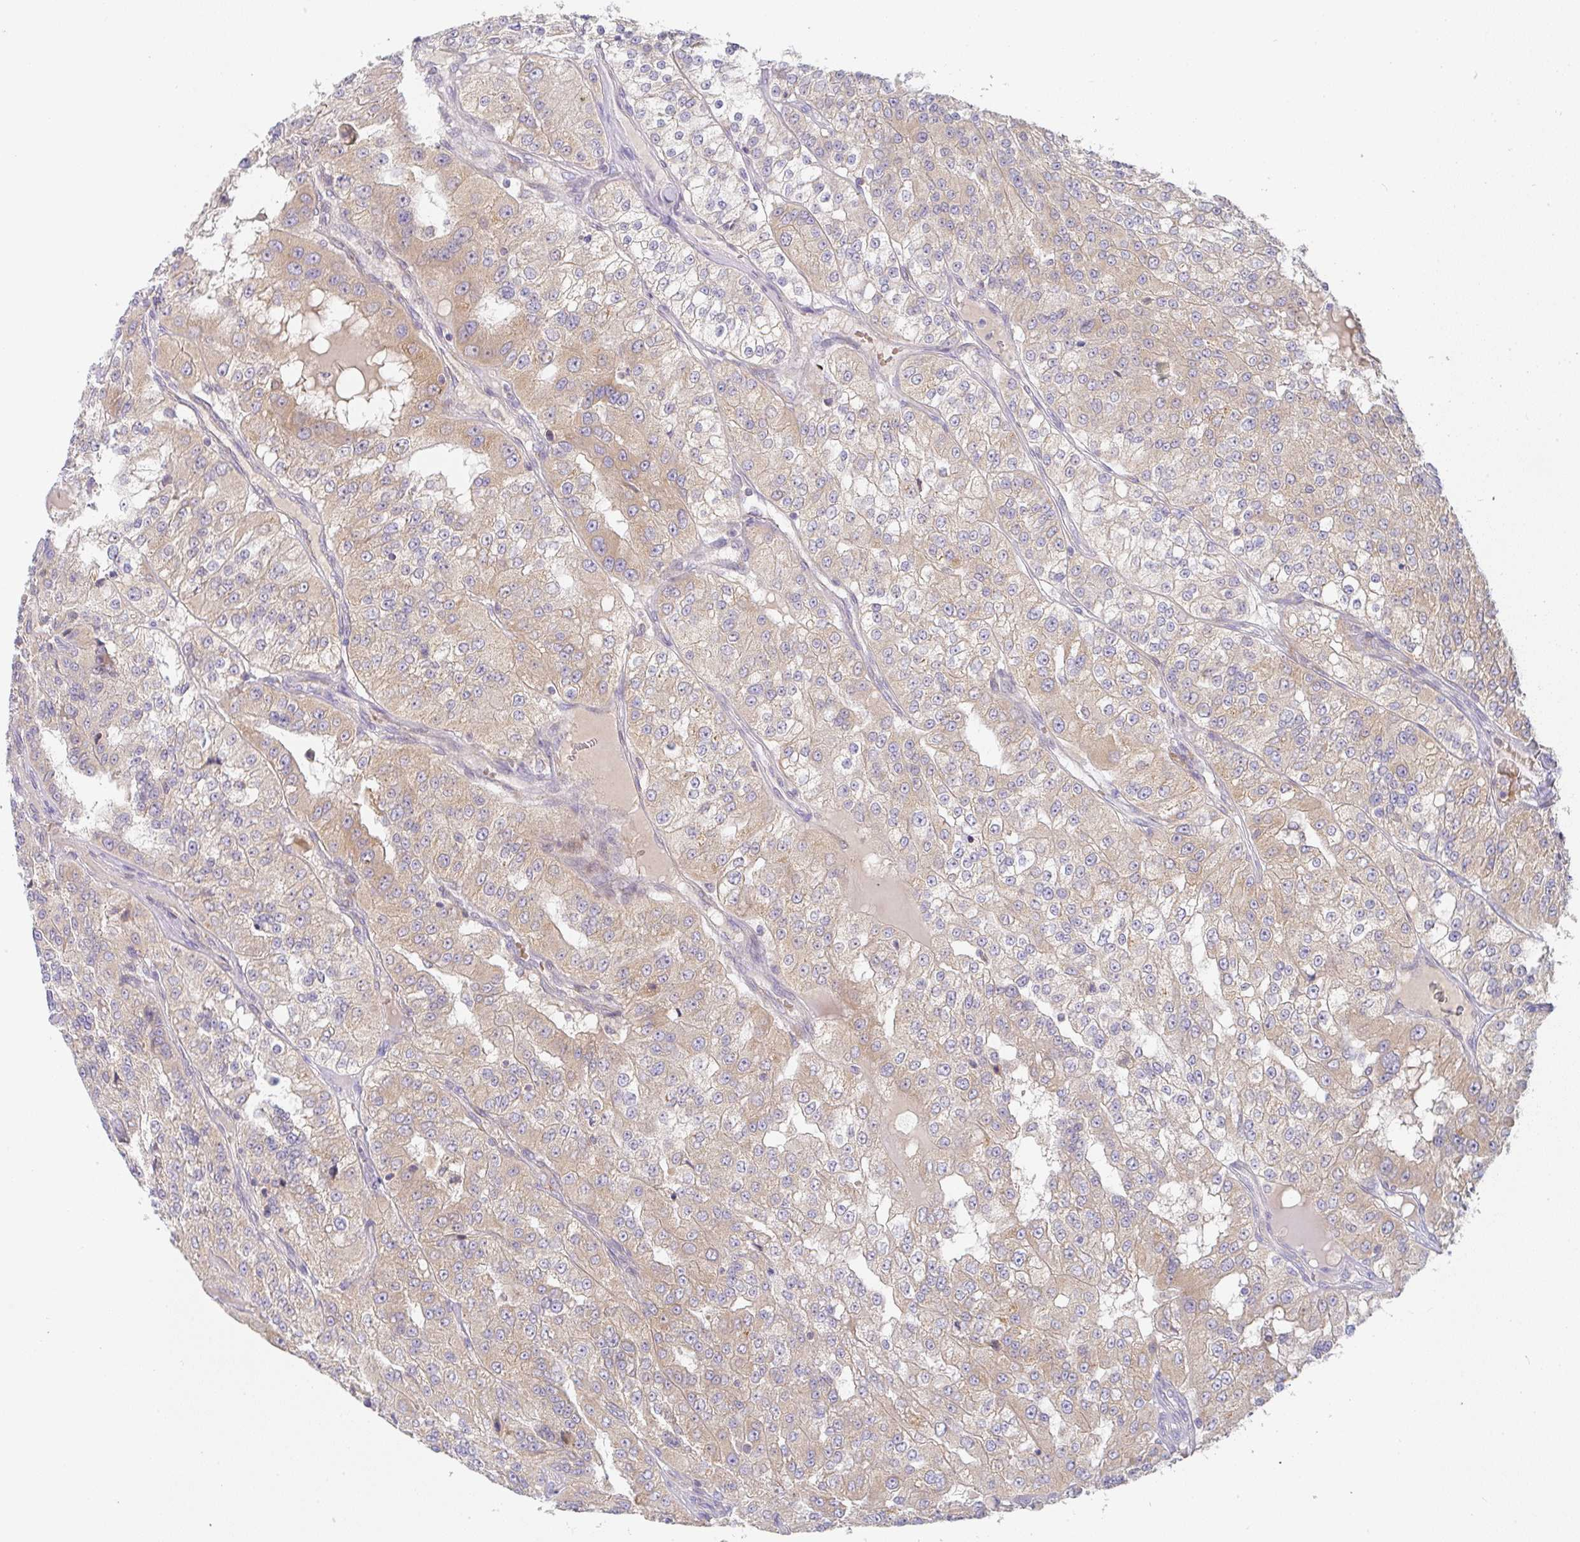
{"staining": {"intensity": "moderate", "quantity": ">75%", "location": "cytoplasmic/membranous"}, "tissue": "renal cancer", "cell_type": "Tumor cells", "image_type": "cancer", "snomed": [{"axis": "morphology", "description": "Adenocarcinoma, NOS"}, {"axis": "topography", "description": "Kidney"}], "caption": "DAB immunohistochemical staining of human renal adenocarcinoma displays moderate cytoplasmic/membranous protein expression in about >75% of tumor cells.", "gene": "DERL2", "patient": {"sex": "female", "age": 63}}